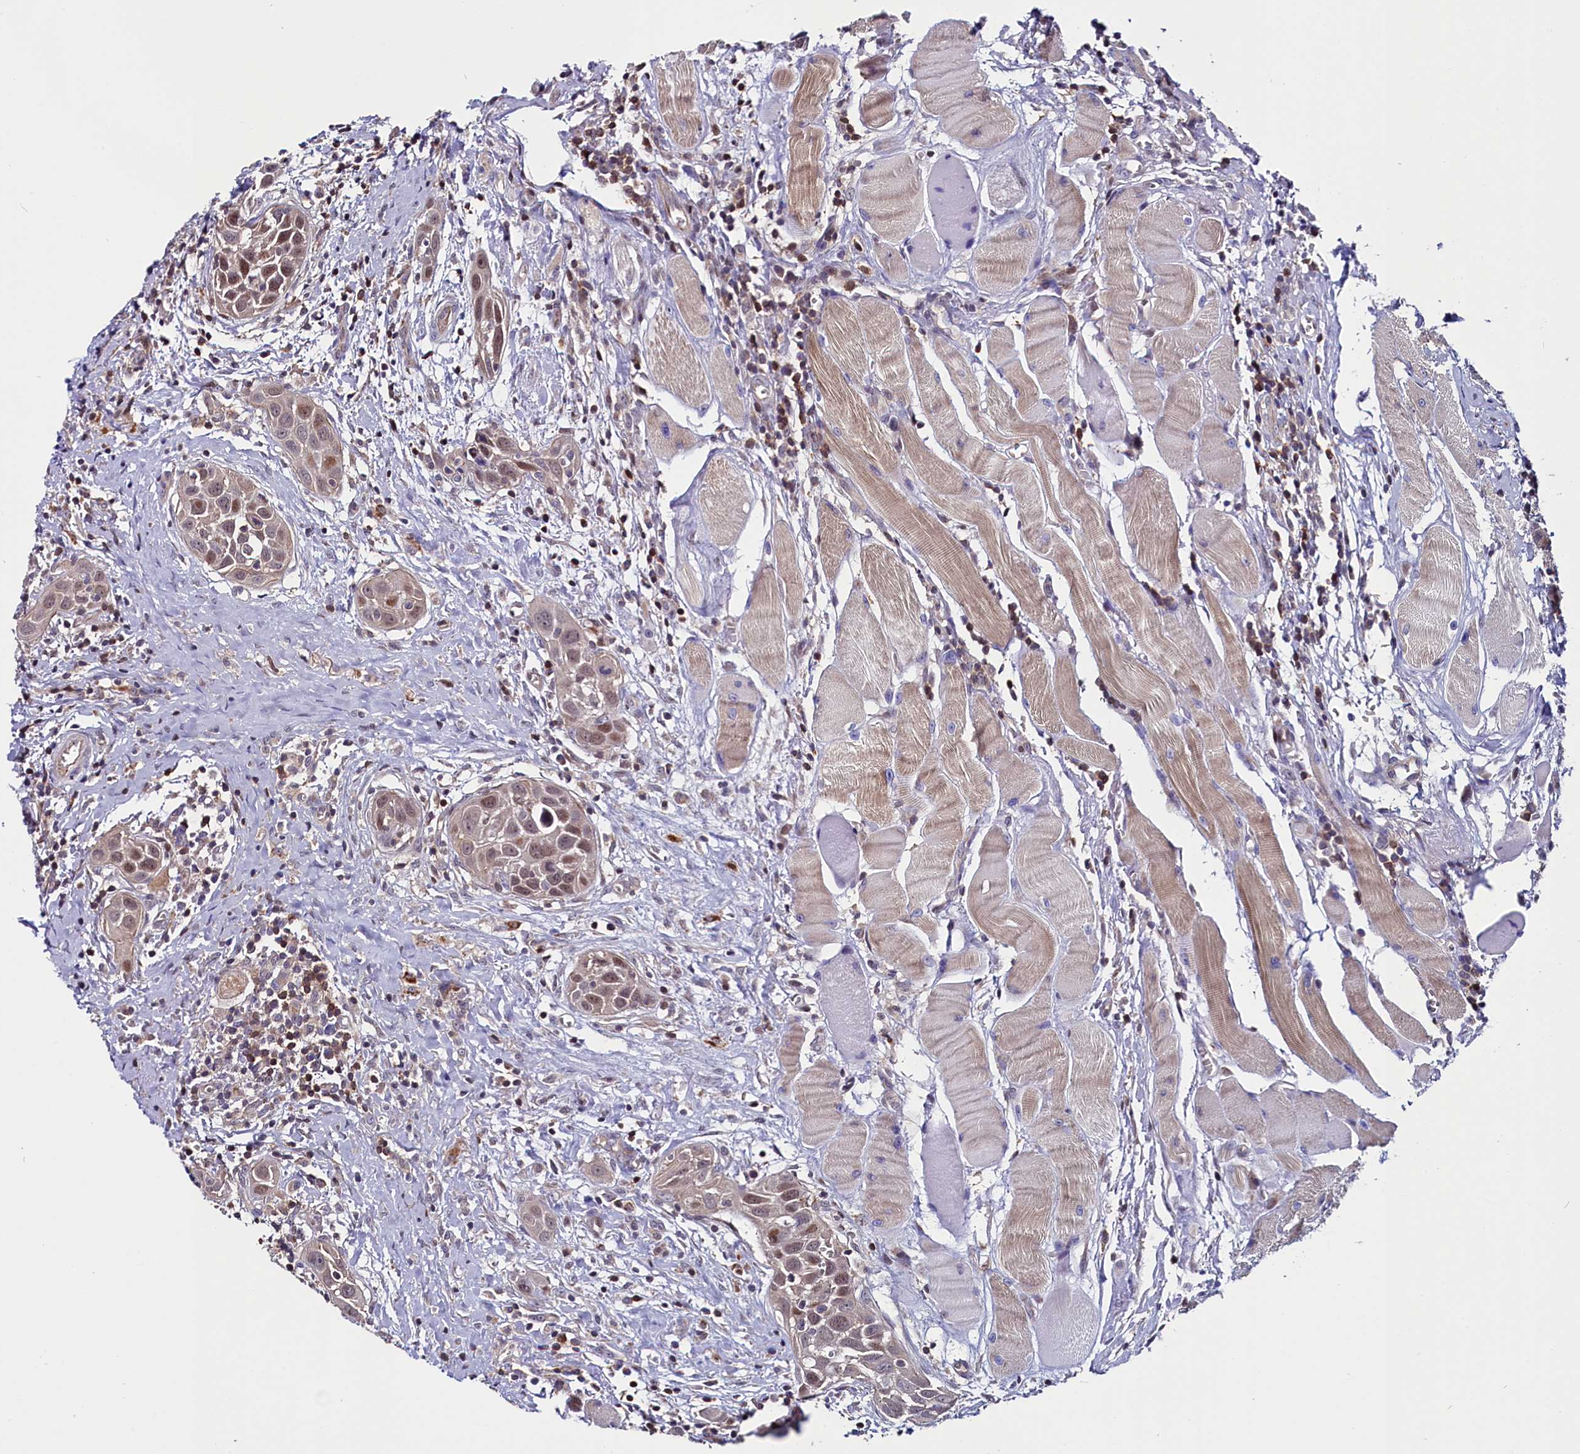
{"staining": {"intensity": "weak", "quantity": ">75%", "location": "nuclear"}, "tissue": "head and neck cancer", "cell_type": "Tumor cells", "image_type": "cancer", "snomed": [{"axis": "morphology", "description": "Squamous cell carcinoma, NOS"}, {"axis": "topography", "description": "Oral tissue"}, {"axis": "topography", "description": "Head-Neck"}], "caption": "Weak nuclear expression is present in about >75% of tumor cells in squamous cell carcinoma (head and neck).", "gene": "CIAPIN1", "patient": {"sex": "female", "age": 50}}